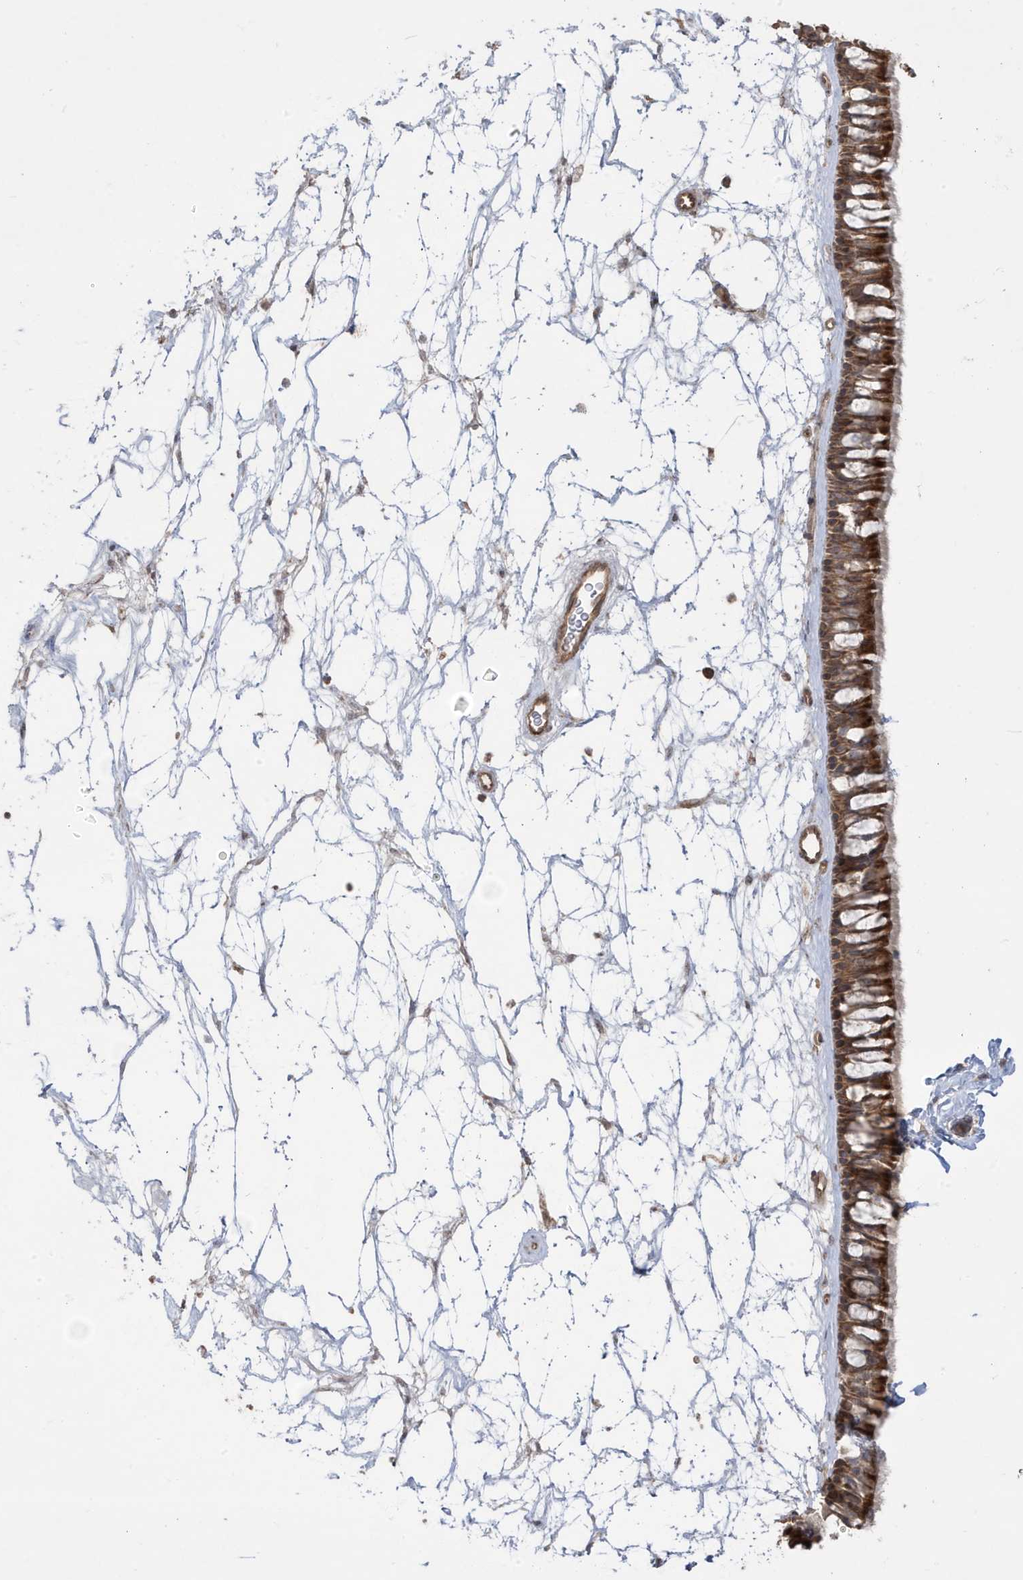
{"staining": {"intensity": "moderate", "quantity": ">75%", "location": "cytoplasmic/membranous"}, "tissue": "nasopharynx", "cell_type": "Respiratory epithelial cells", "image_type": "normal", "snomed": [{"axis": "morphology", "description": "Normal tissue, NOS"}, {"axis": "topography", "description": "Nasopharynx"}], "caption": "Protein analysis of unremarkable nasopharynx displays moderate cytoplasmic/membranous expression in about >75% of respiratory epithelial cells. (Stains: DAB (3,3'-diaminobenzidine) in brown, nuclei in blue, Microscopy: brightfield microscopy at high magnification).", "gene": "DNAJC12", "patient": {"sex": "male", "age": 64}}